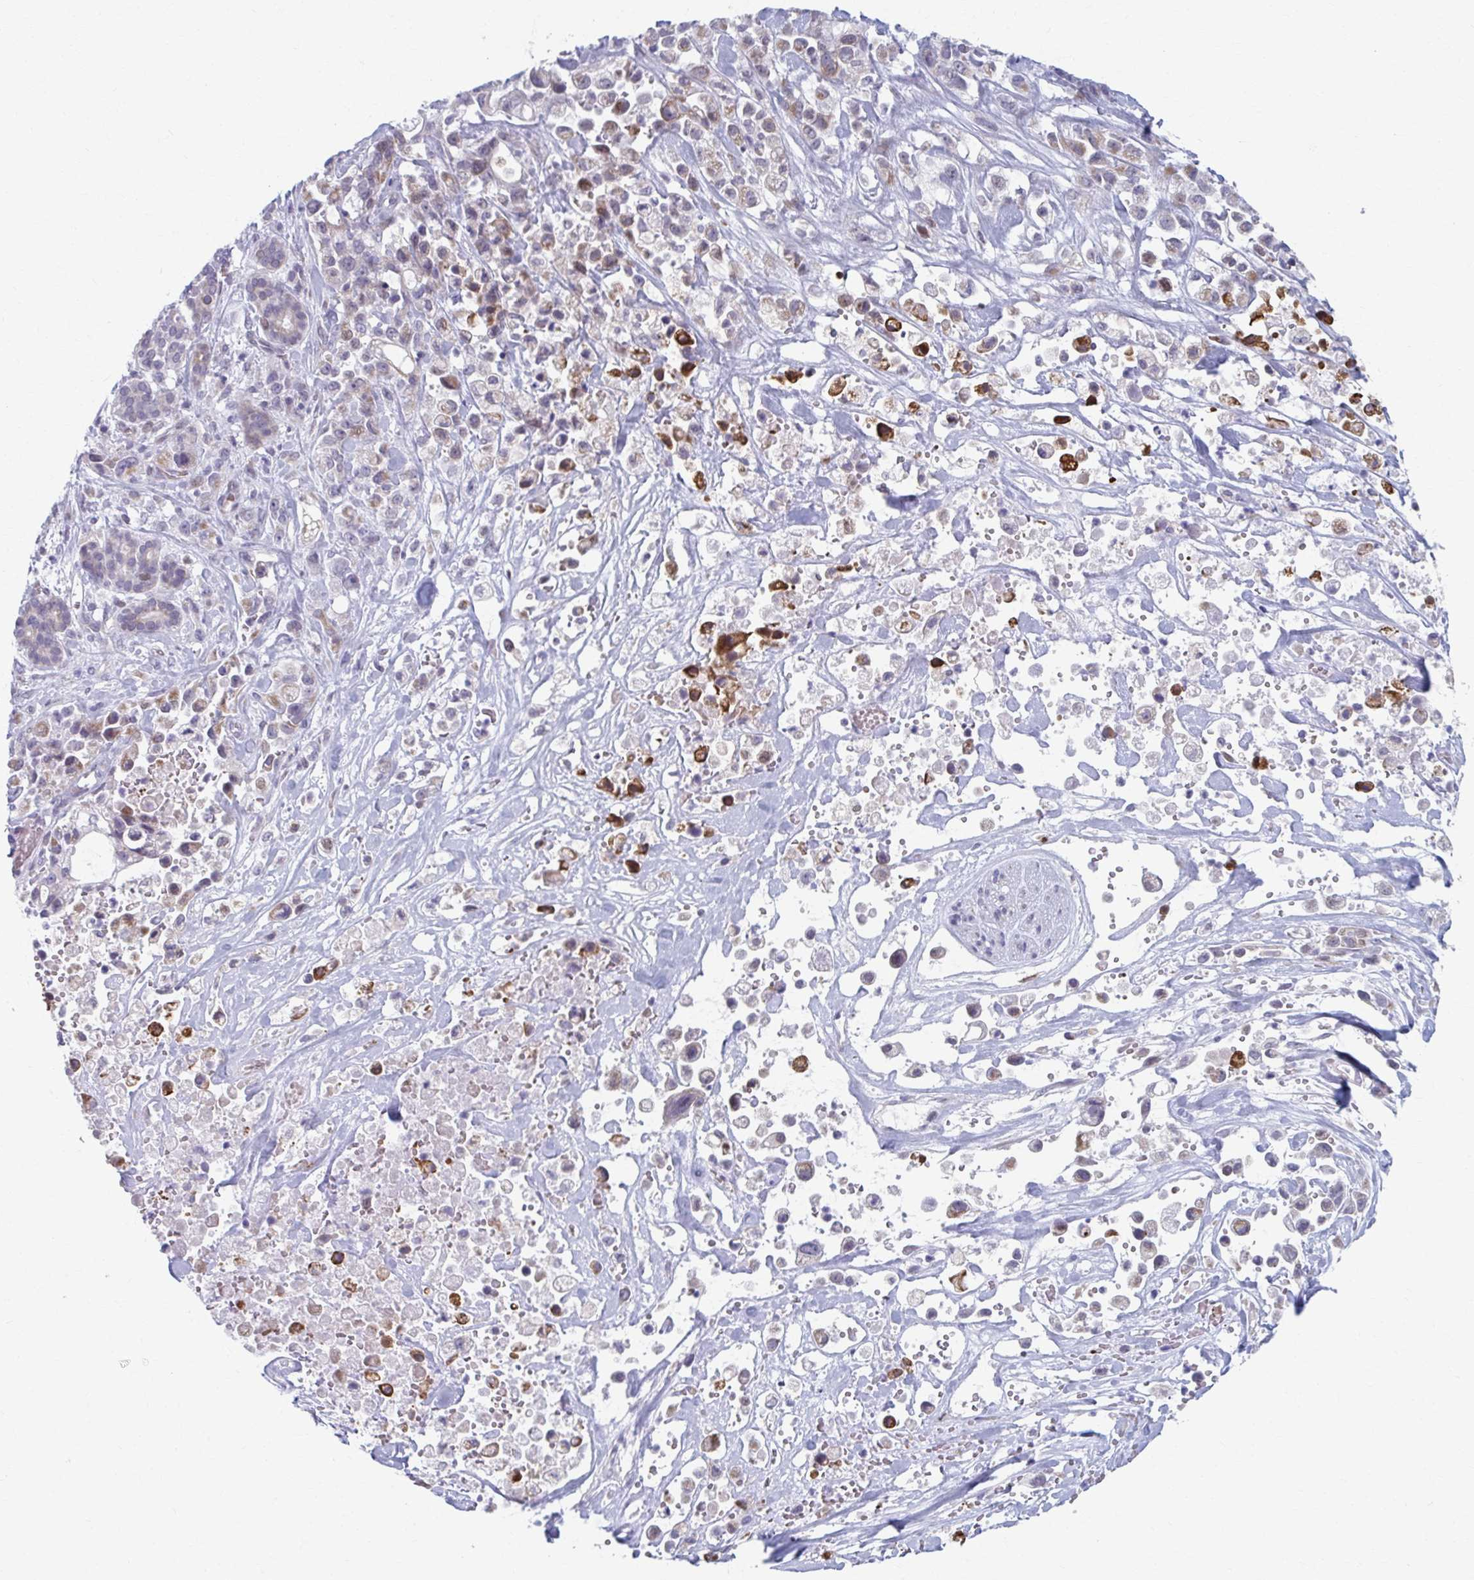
{"staining": {"intensity": "weak", "quantity": "<25%", "location": "cytoplasmic/membranous,nuclear"}, "tissue": "pancreatic cancer", "cell_type": "Tumor cells", "image_type": "cancer", "snomed": [{"axis": "morphology", "description": "Adenocarcinoma, NOS"}, {"axis": "topography", "description": "Pancreas"}], "caption": "A high-resolution photomicrograph shows immunohistochemistry staining of pancreatic cancer (adenocarcinoma), which demonstrates no significant staining in tumor cells.", "gene": "ABHD16B", "patient": {"sex": "male", "age": 44}}